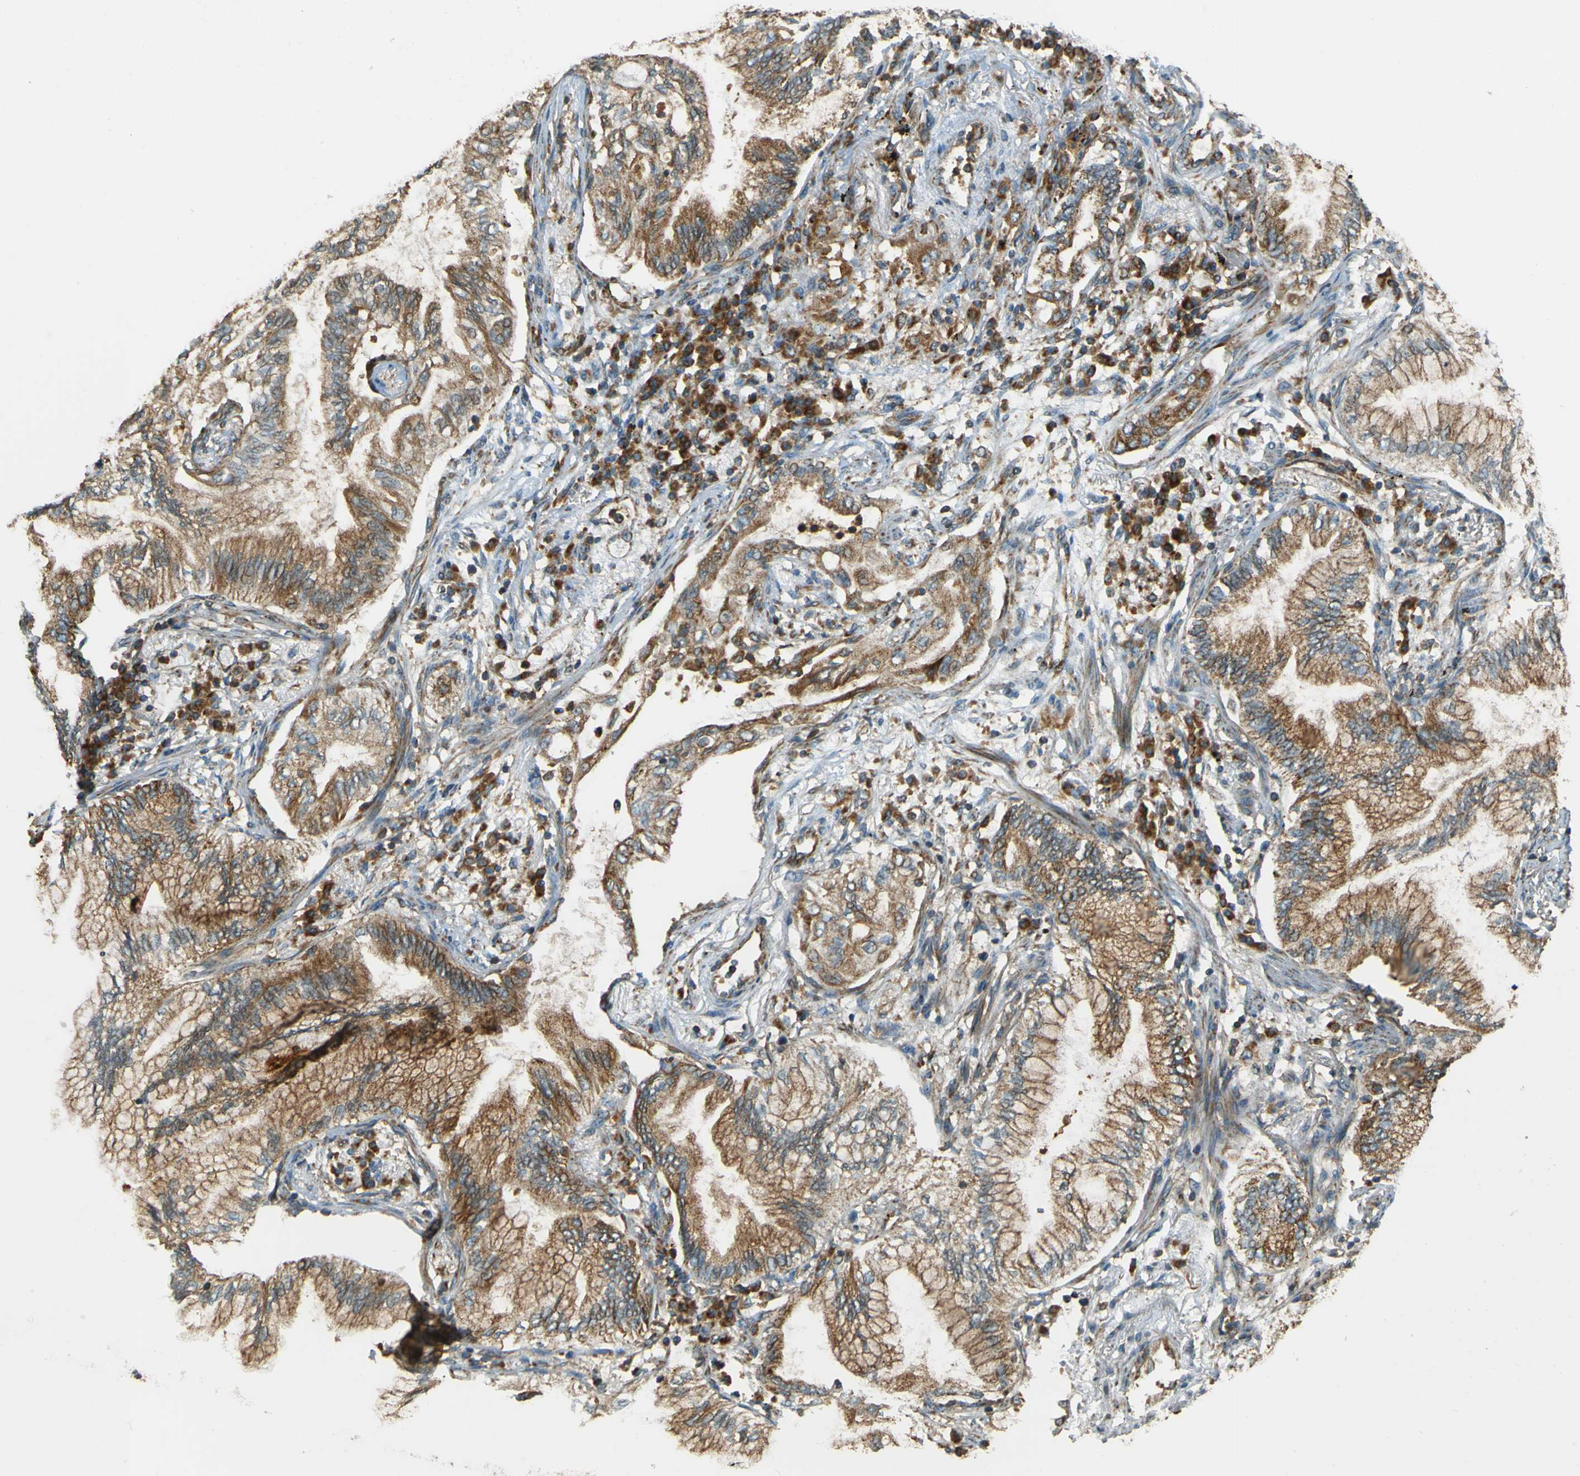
{"staining": {"intensity": "moderate", "quantity": ">75%", "location": "cytoplasmic/membranous"}, "tissue": "lung cancer", "cell_type": "Tumor cells", "image_type": "cancer", "snomed": [{"axis": "morphology", "description": "Normal tissue, NOS"}, {"axis": "morphology", "description": "Adenocarcinoma, NOS"}, {"axis": "topography", "description": "Bronchus"}, {"axis": "topography", "description": "Lung"}], "caption": "Lung cancer stained with a brown dye demonstrates moderate cytoplasmic/membranous positive expression in approximately >75% of tumor cells.", "gene": "DNAJC5", "patient": {"sex": "female", "age": 70}}